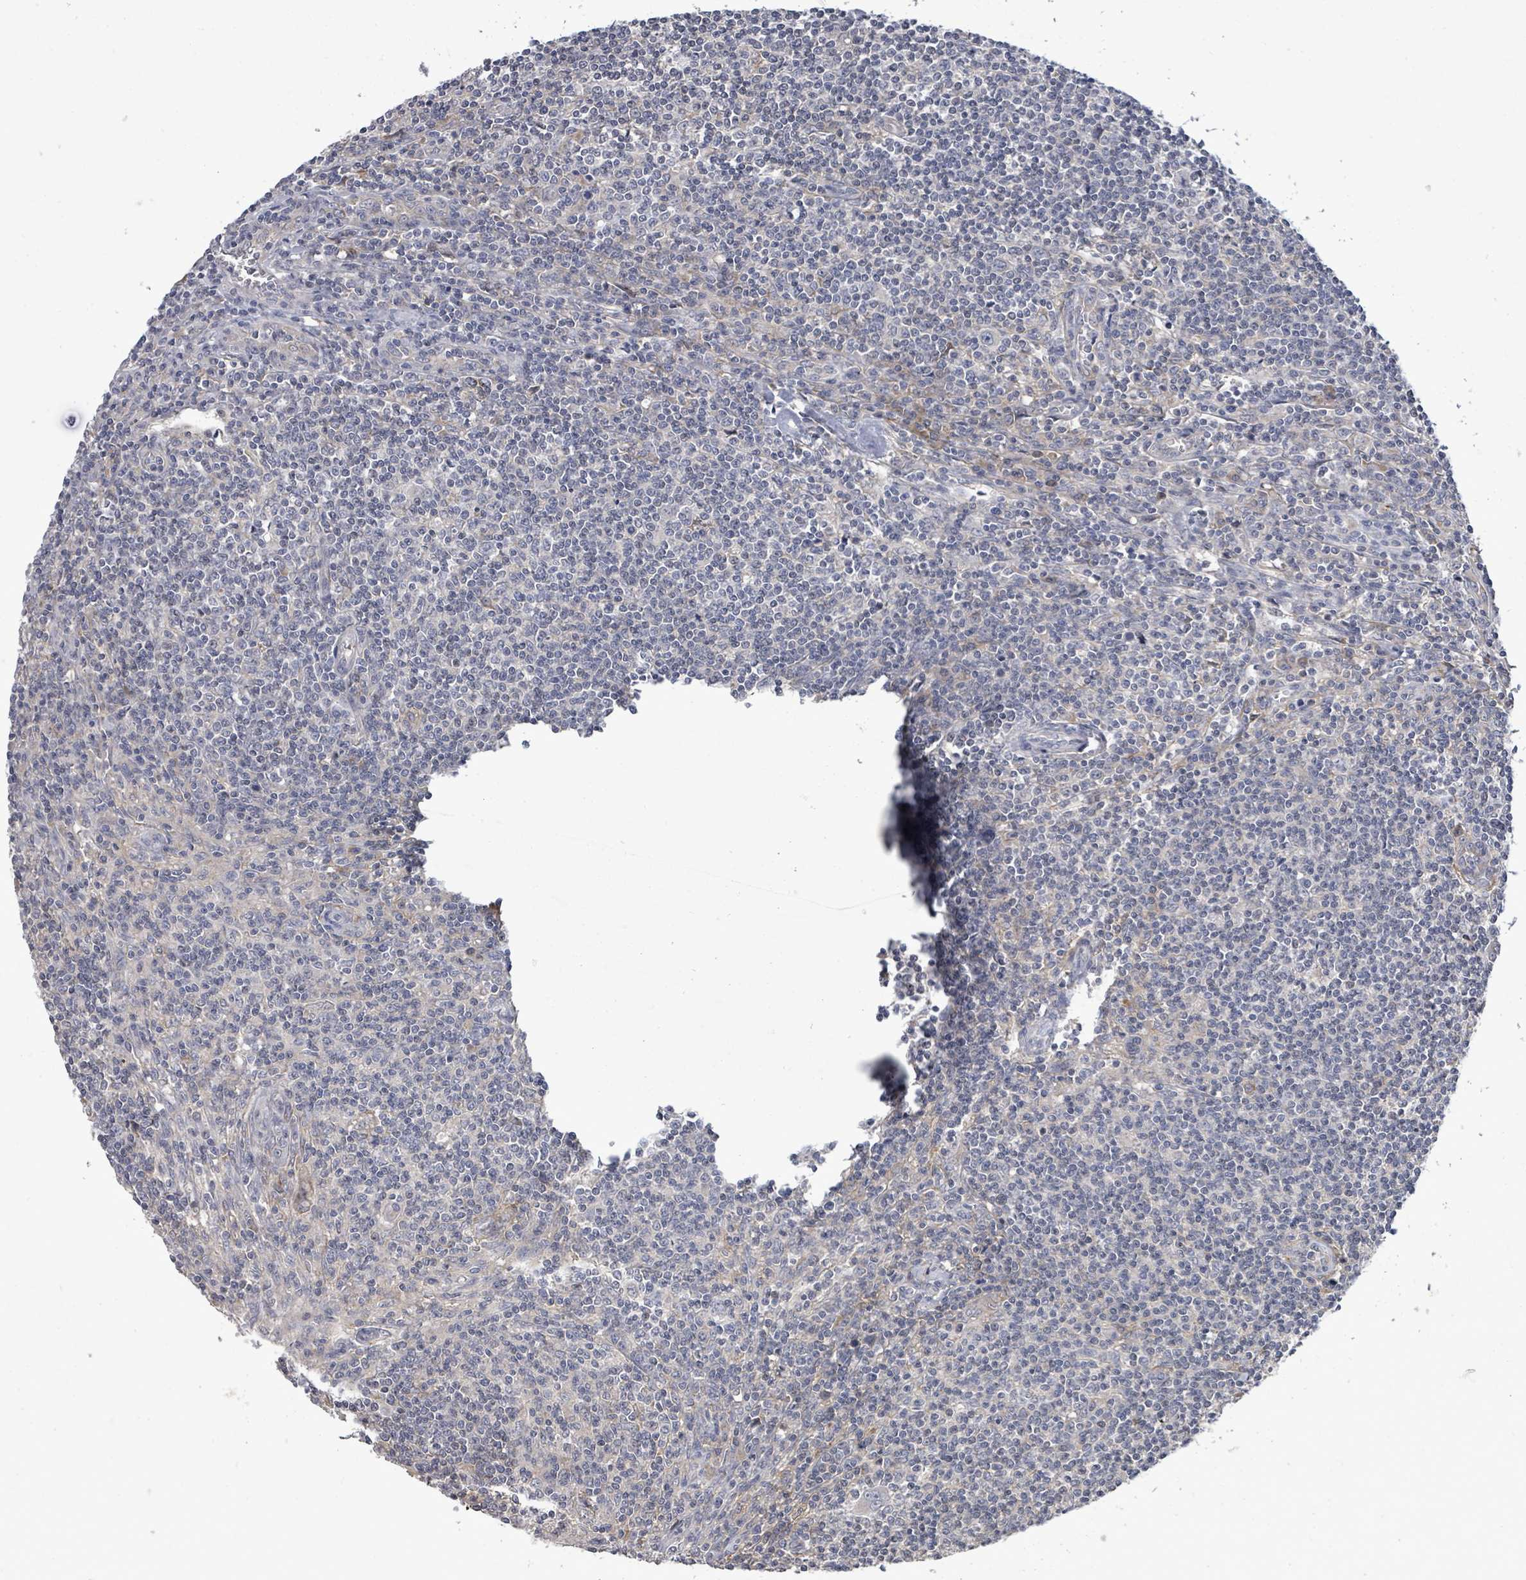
{"staining": {"intensity": "negative", "quantity": "none", "location": "none"}, "tissue": "lymphoma", "cell_type": "Tumor cells", "image_type": "cancer", "snomed": [{"axis": "morphology", "description": "Hodgkin's disease, NOS"}, {"axis": "topography", "description": "Lymph node"}], "caption": "Tumor cells are negative for protein expression in human Hodgkin's disease.", "gene": "POMGNT2", "patient": {"sex": "male", "age": 83}}